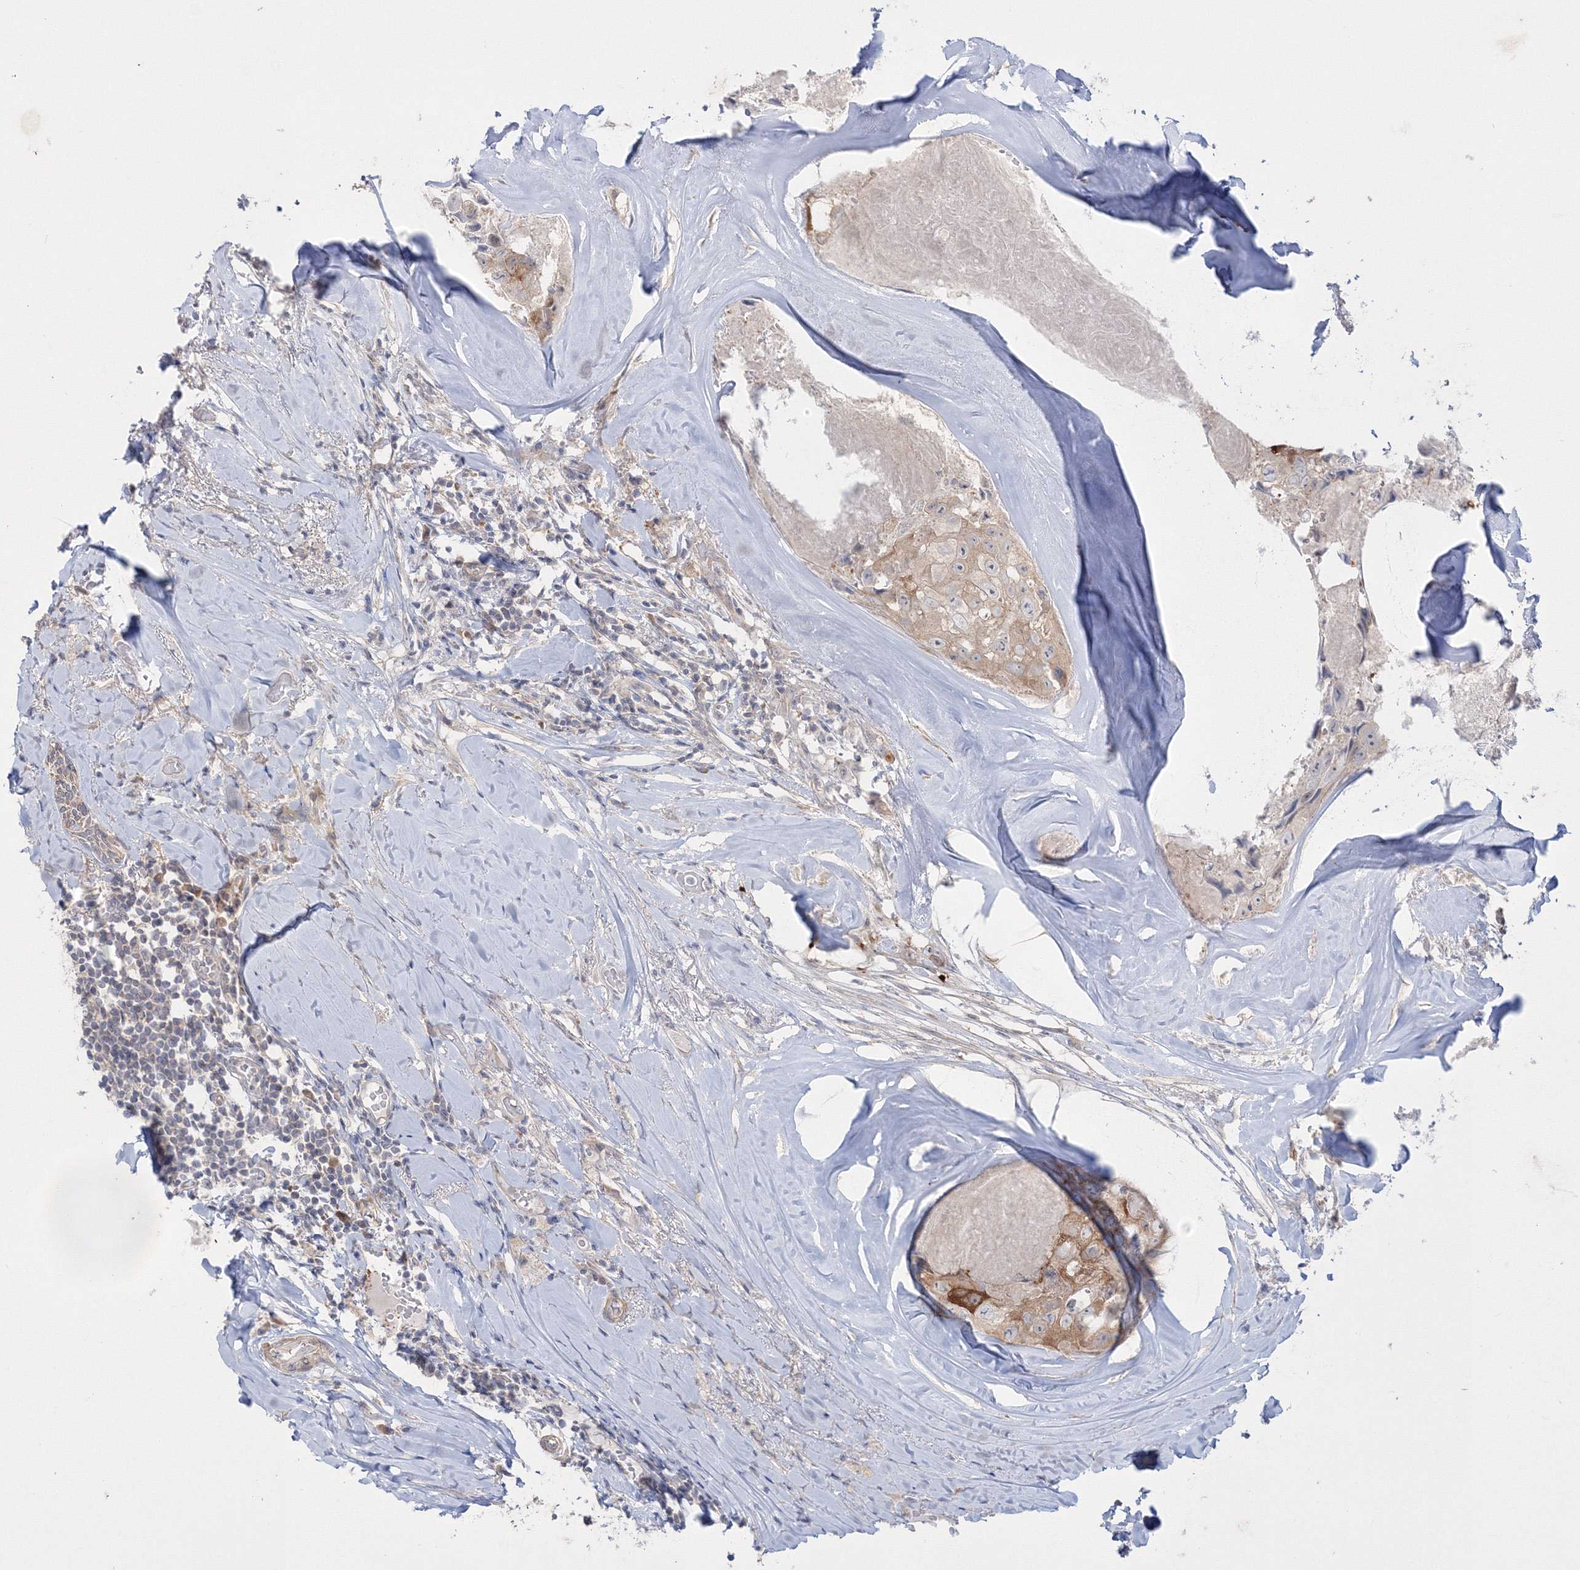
{"staining": {"intensity": "moderate", "quantity": ">75%", "location": "cytoplasmic/membranous"}, "tissue": "head and neck cancer", "cell_type": "Tumor cells", "image_type": "cancer", "snomed": [{"axis": "morphology", "description": "Adenocarcinoma, NOS"}, {"axis": "morphology", "description": "Adenocarcinoma, metastatic, NOS"}, {"axis": "topography", "description": "Head-Neck"}], "caption": "Moderate cytoplasmic/membranous positivity is present in about >75% of tumor cells in metastatic adenocarcinoma (head and neck).", "gene": "IPMK", "patient": {"sex": "male", "age": 75}}